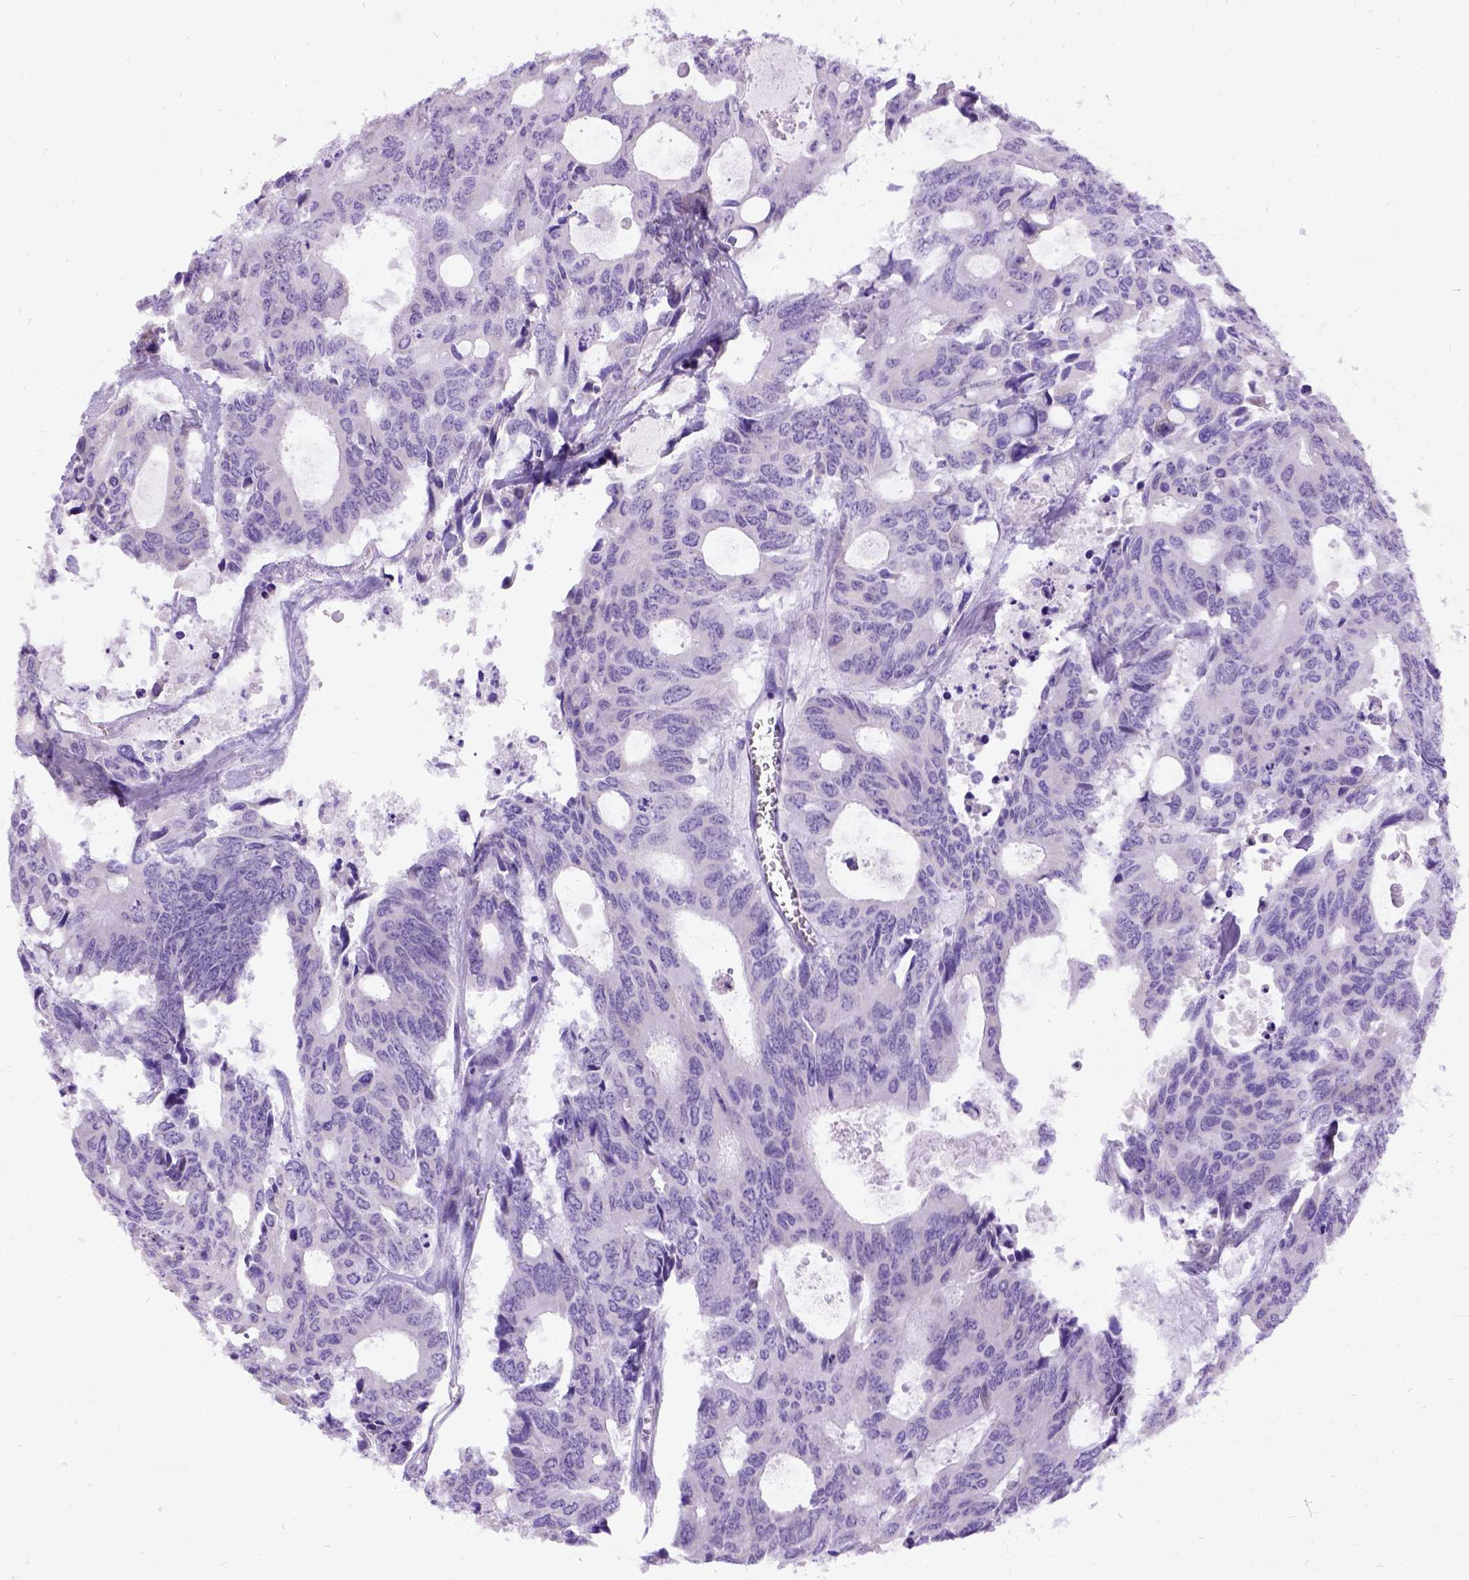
{"staining": {"intensity": "negative", "quantity": "none", "location": "none"}, "tissue": "colorectal cancer", "cell_type": "Tumor cells", "image_type": "cancer", "snomed": [{"axis": "morphology", "description": "Adenocarcinoma, NOS"}, {"axis": "topography", "description": "Rectum"}], "caption": "A micrograph of colorectal adenocarcinoma stained for a protein displays no brown staining in tumor cells.", "gene": "NEUROD4", "patient": {"sex": "male", "age": 76}}